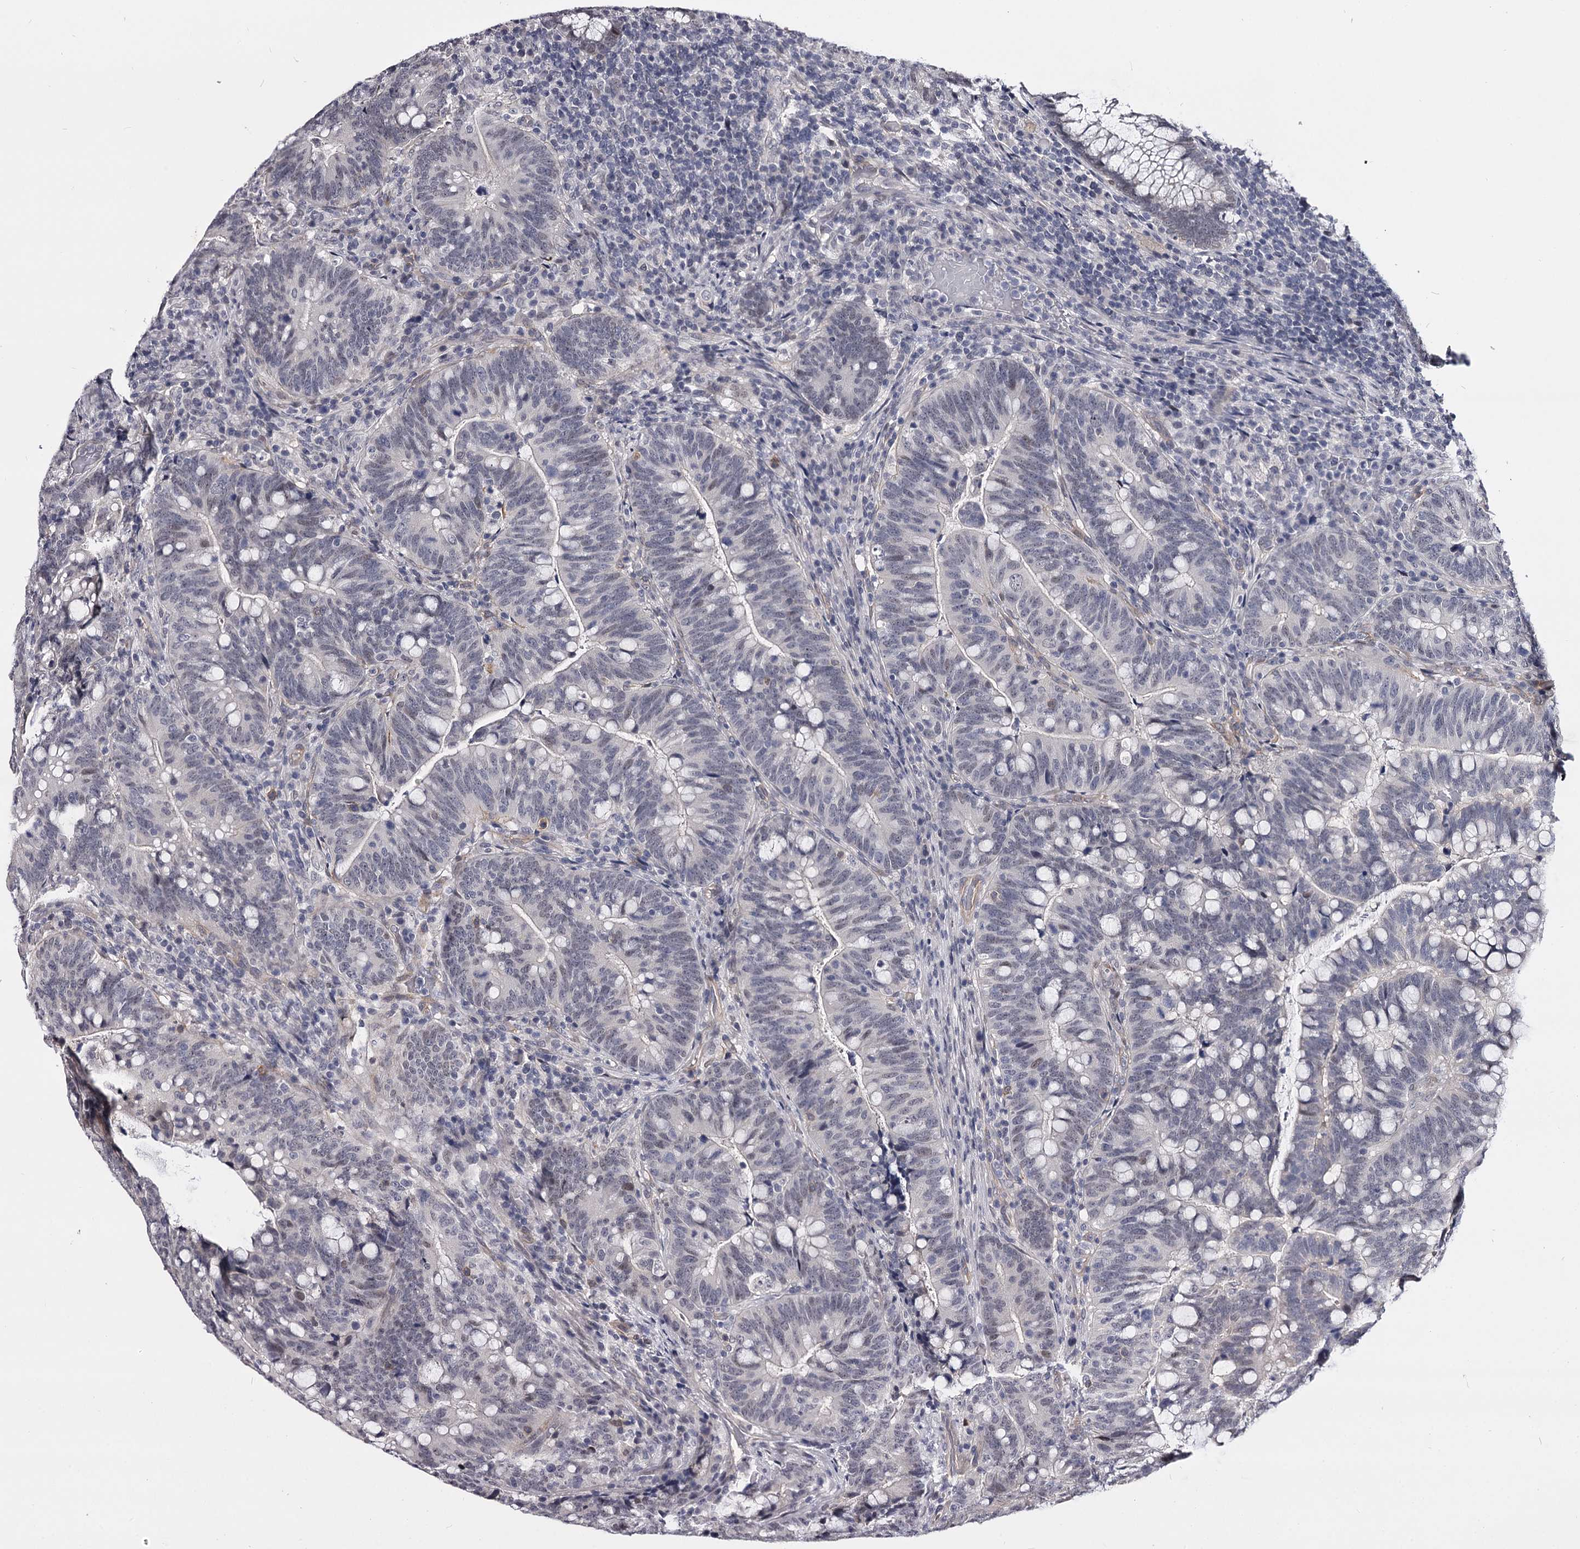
{"staining": {"intensity": "negative", "quantity": "none", "location": "none"}, "tissue": "colorectal cancer", "cell_type": "Tumor cells", "image_type": "cancer", "snomed": [{"axis": "morphology", "description": "Normal tissue, NOS"}, {"axis": "morphology", "description": "Adenocarcinoma, NOS"}, {"axis": "topography", "description": "Colon"}], "caption": "Immunohistochemistry of human colorectal cancer (adenocarcinoma) shows no expression in tumor cells. (DAB immunohistochemistry (IHC) visualized using brightfield microscopy, high magnification).", "gene": "OVOL2", "patient": {"sex": "female", "age": 66}}